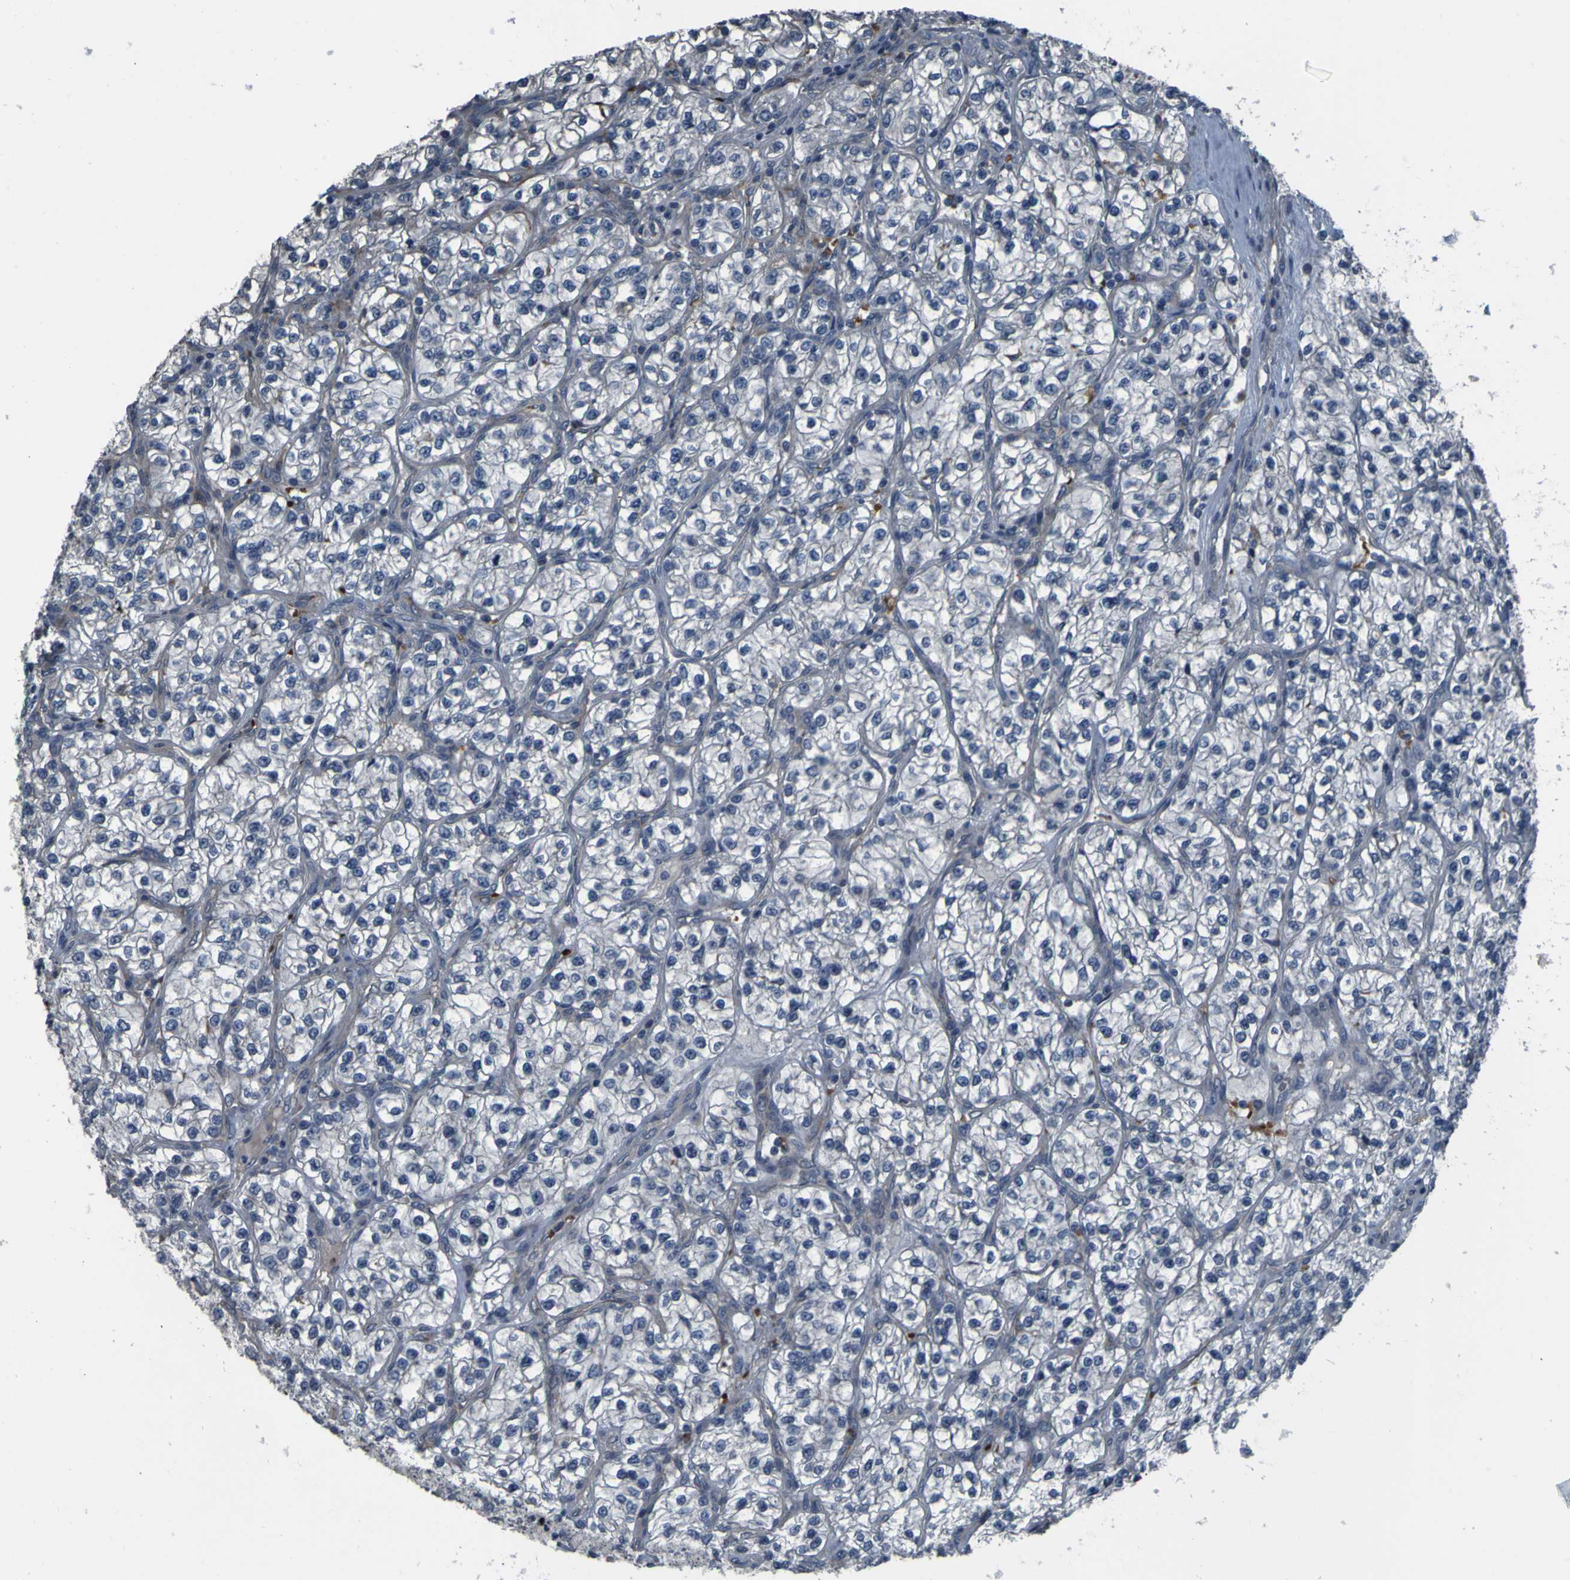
{"staining": {"intensity": "negative", "quantity": "none", "location": "none"}, "tissue": "renal cancer", "cell_type": "Tumor cells", "image_type": "cancer", "snomed": [{"axis": "morphology", "description": "Adenocarcinoma, NOS"}, {"axis": "topography", "description": "Kidney"}], "caption": "Immunohistochemical staining of human adenocarcinoma (renal) displays no significant staining in tumor cells.", "gene": "GRAMD1A", "patient": {"sex": "female", "age": 57}}